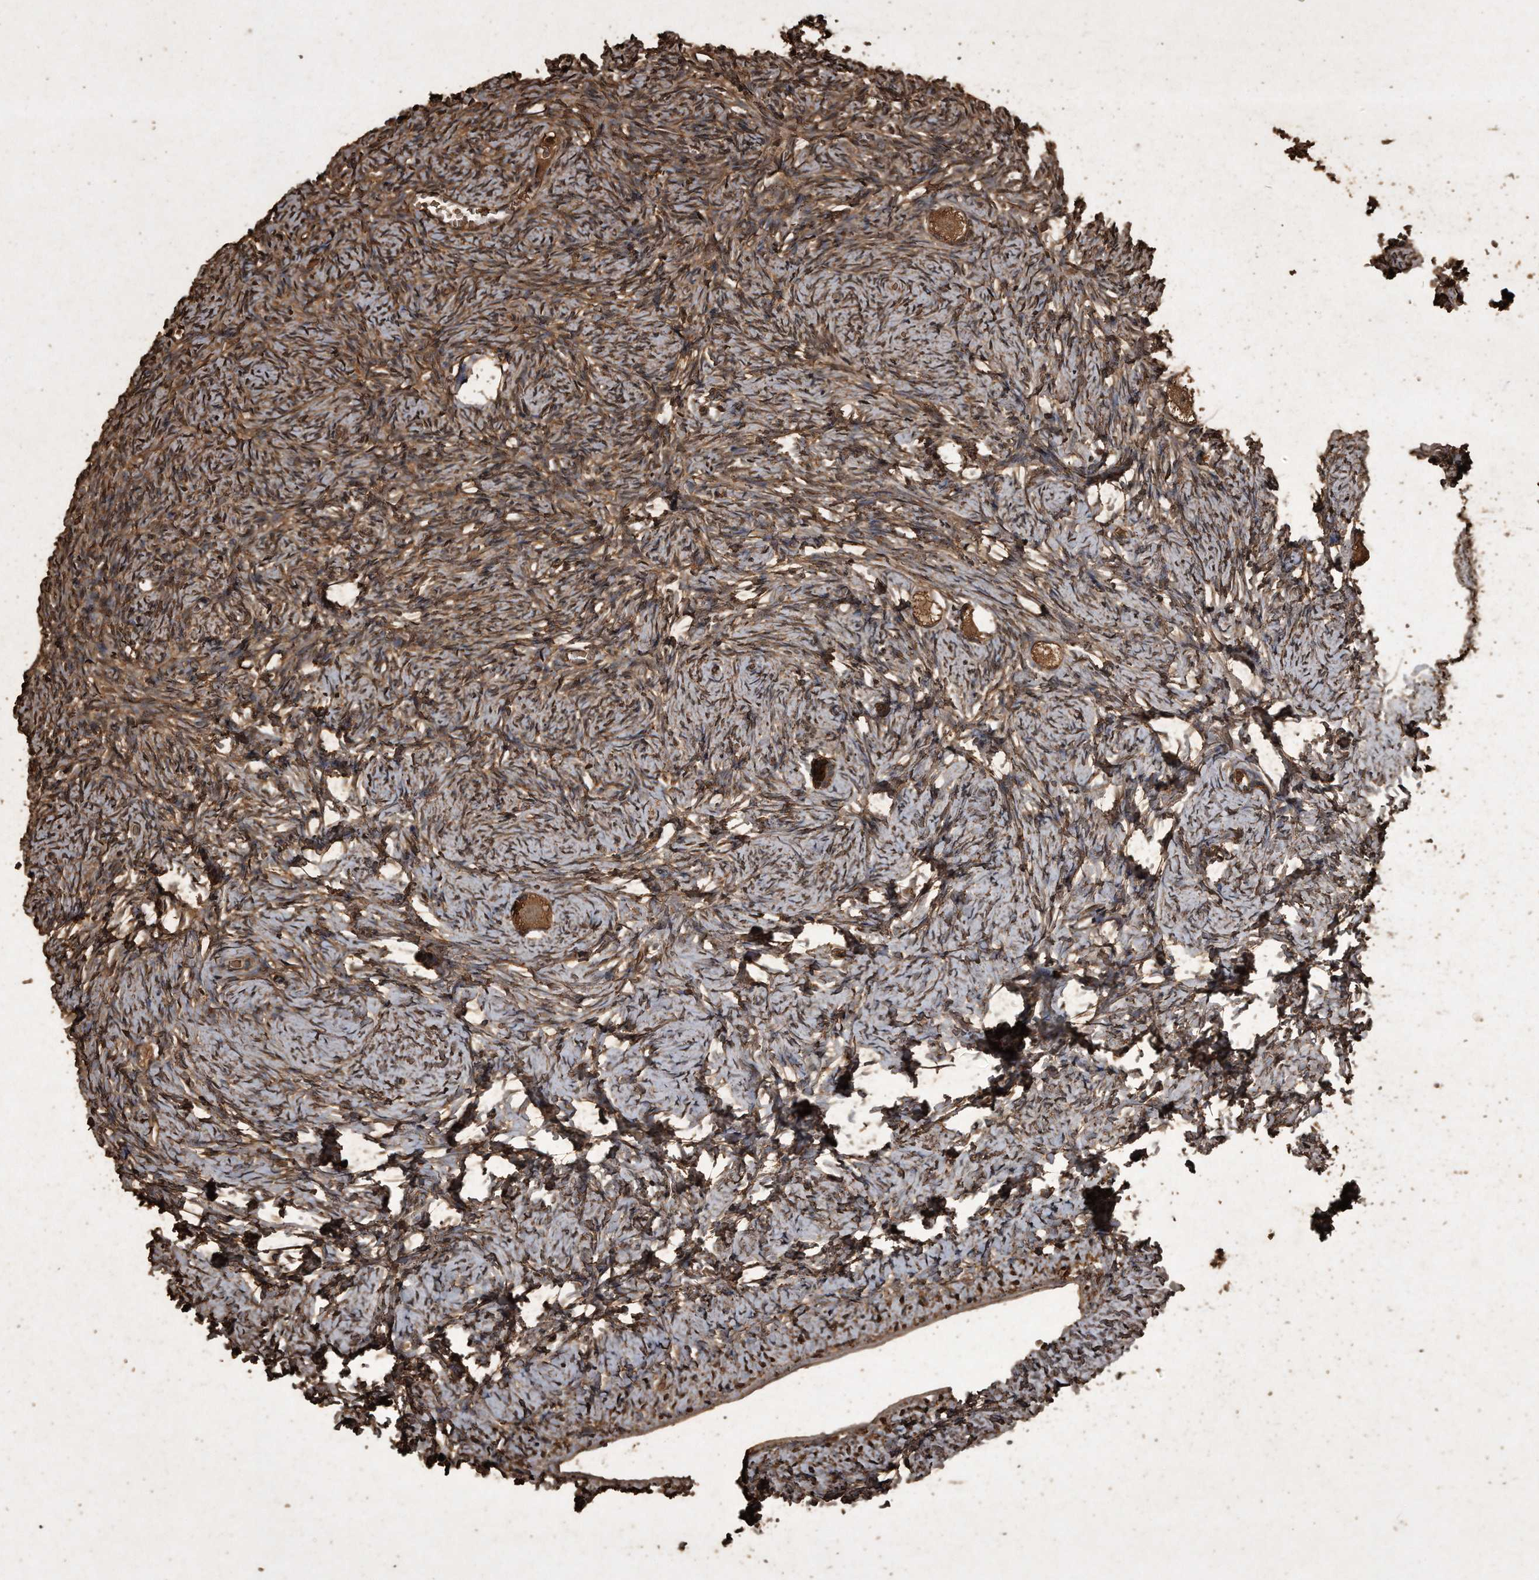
{"staining": {"intensity": "moderate", "quantity": ">75%", "location": "cytoplasmic/membranous"}, "tissue": "ovary", "cell_type": "Follicle cells", "image_type": "normal", "snomed": [{"axis": "morphology", "description": "Normal tissue, NOS"}, {"axis": "topography", "description": "Ovary"}], "caption": "Approximately >75% of follicle cells in normal ovary show moderate cytoplasmic/membranous protein expression as visualized by brown immunohistochemical staining.", "gene": "CFLAR", "patient": {"sex": "female", "age": 27}}